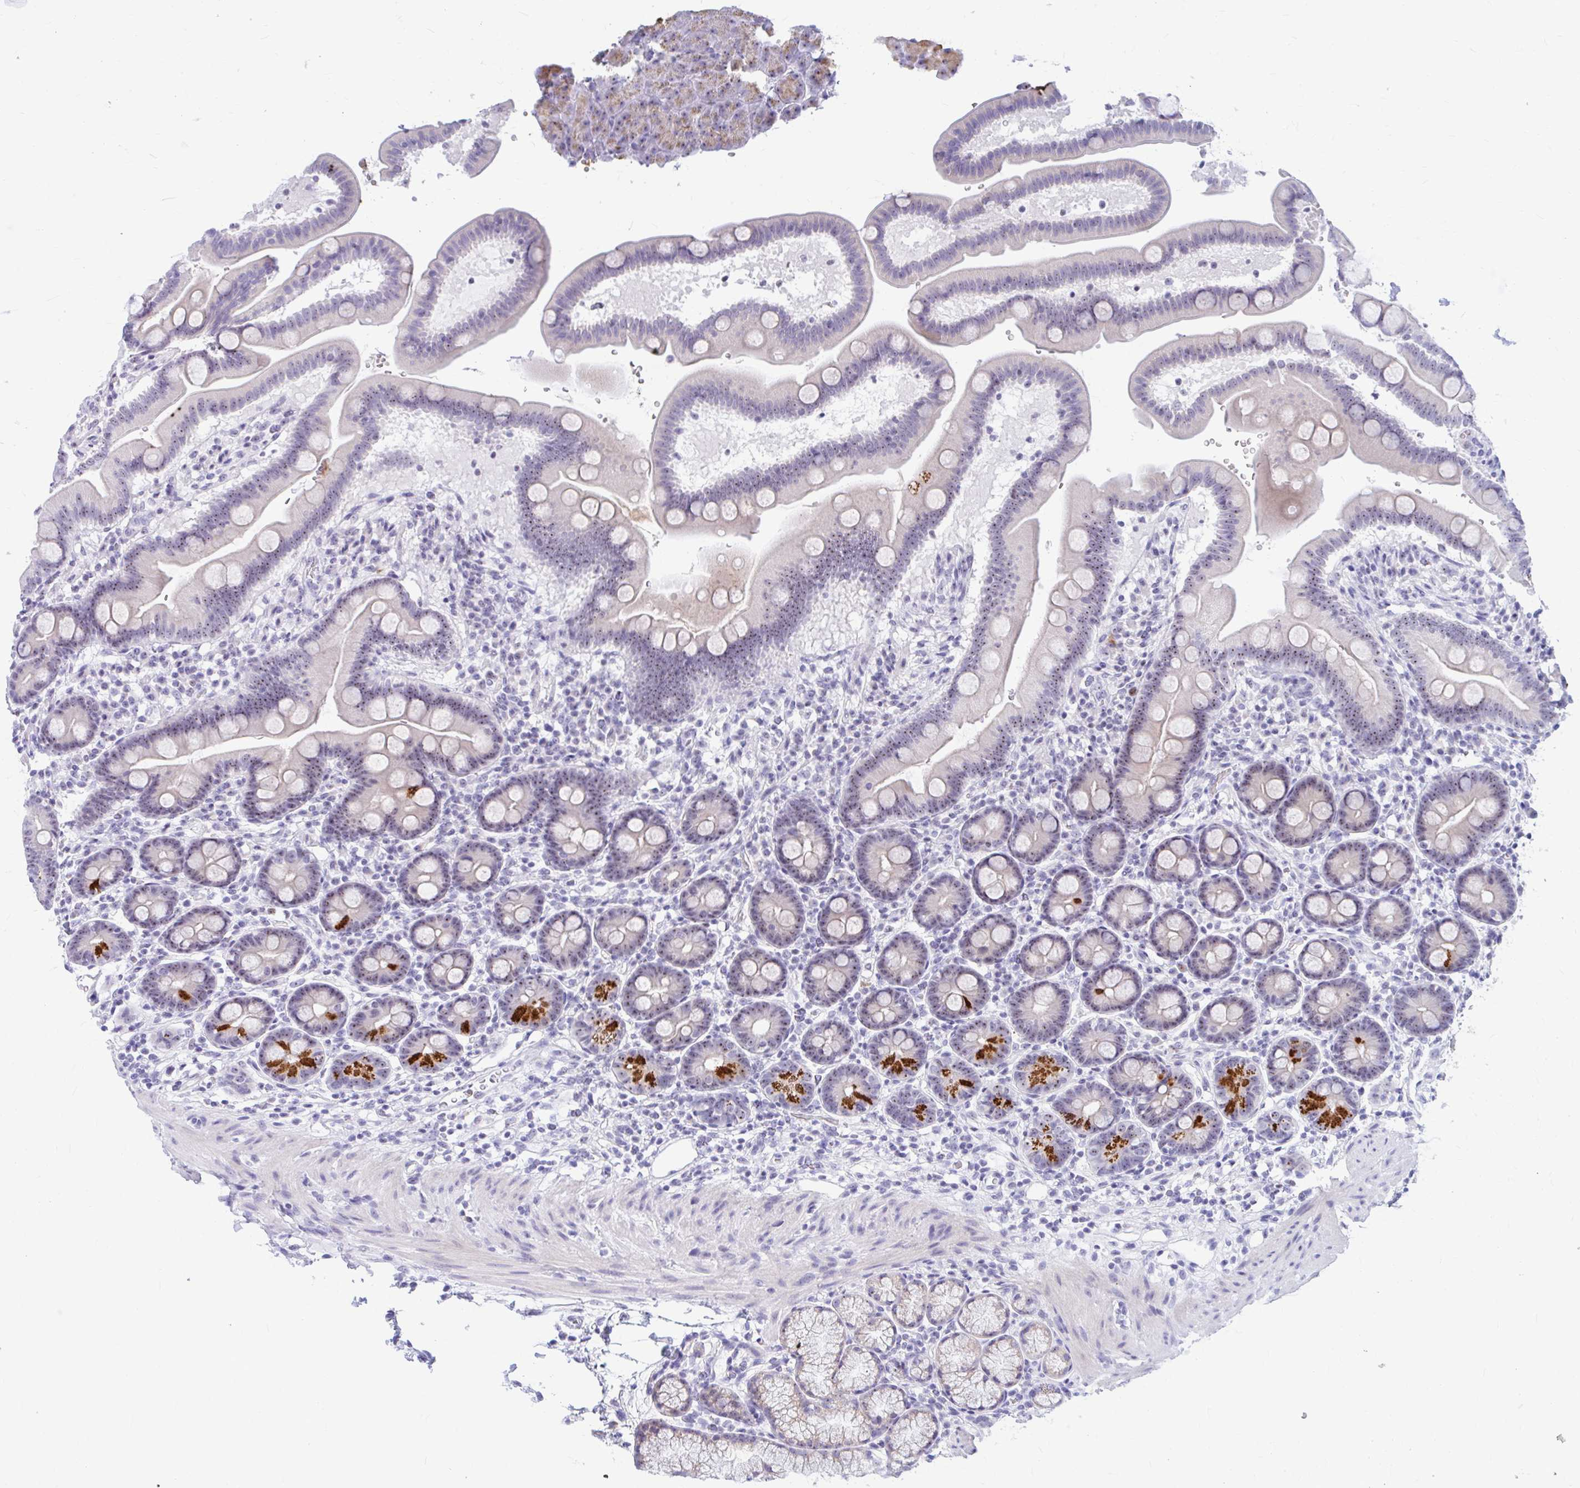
{"staining": {"intensity": "strong", "quantity": "<25%", "location": "cytoplasmic/membranous"}, "tissue": "duodenum", "cell_type": "Glandular cells", "image_type": "normal", "snomed": [{"axis": "morphology", "description": "Normal tissue, NOS"}, {"axis": "topography", "description": "Duodenum"}], "caption": "A high-resolution image shows IHC staining of normal duodenum, which demonstrates strong cytoplasmic/membranous staining in about <25% of glandular cells. (Brightfield microscopy of DAB IHC at high magnification).", "gene": "FTSJ3", "patient": {"sex": "male", "age": 59}}